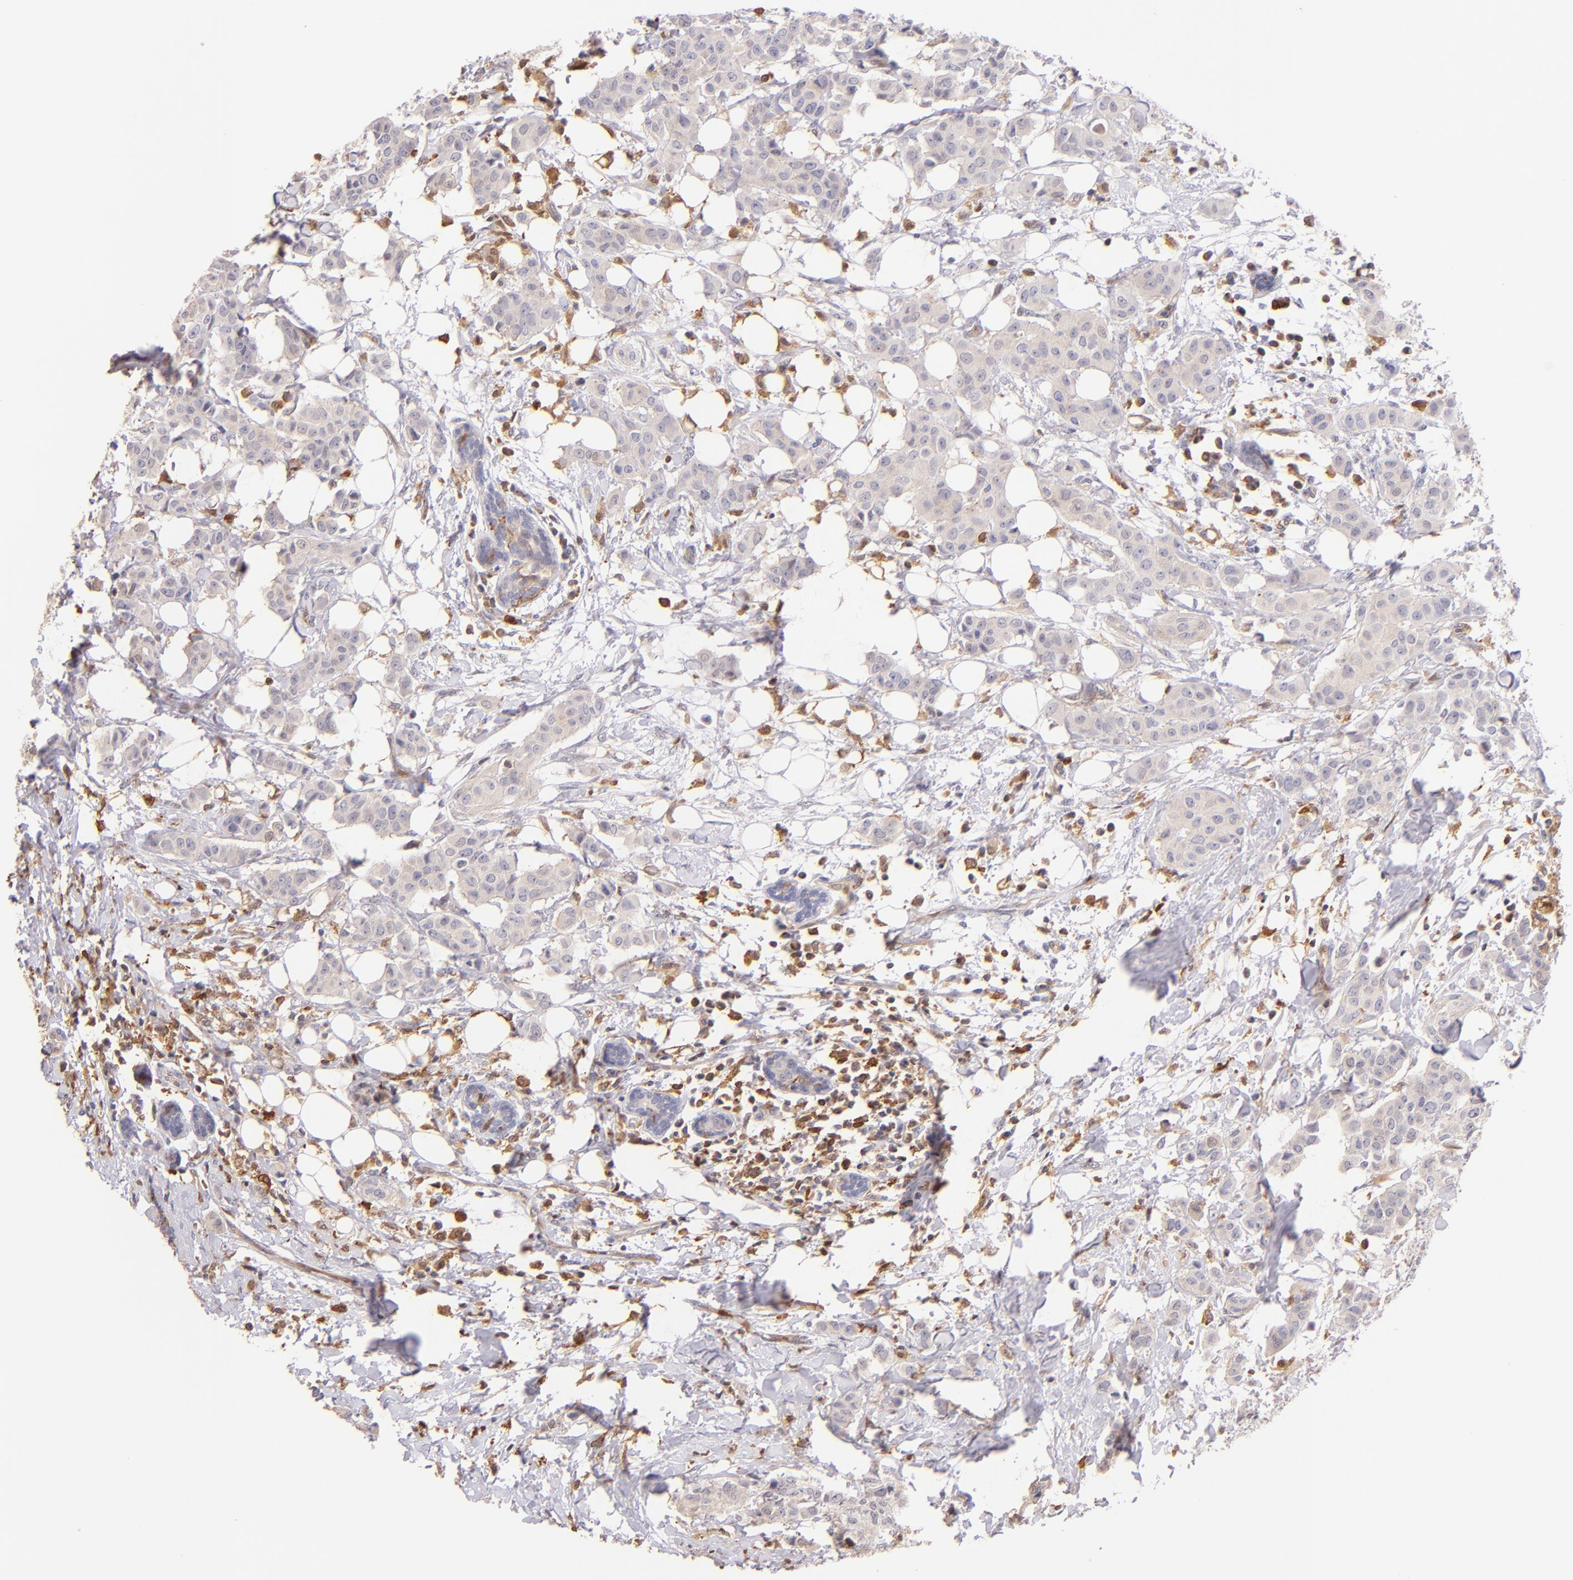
{"staining": {"intensity": "weak", "quantity": "25%-75%", "location": "cytoplasmic/membranous"}, "tissue": "breast cancer", "cell_type": "Tumor cells", "image_type": "cancer", "snomed": [{"axis": "morphology", "description": "Duct carcinoma"}, {"axis": "topography", "description": "Breast"}], "caption": "A high-resolution micrograph shows immunohistochemistry (IHC) staining of breast cancer (invasive ductal carcinoma), which displays weak cytoplasmic/membranous positivity in approximately 25%-75% of tumor cells.", "gene": "BTK", "patient": {"sex": "female", "age": 40}}